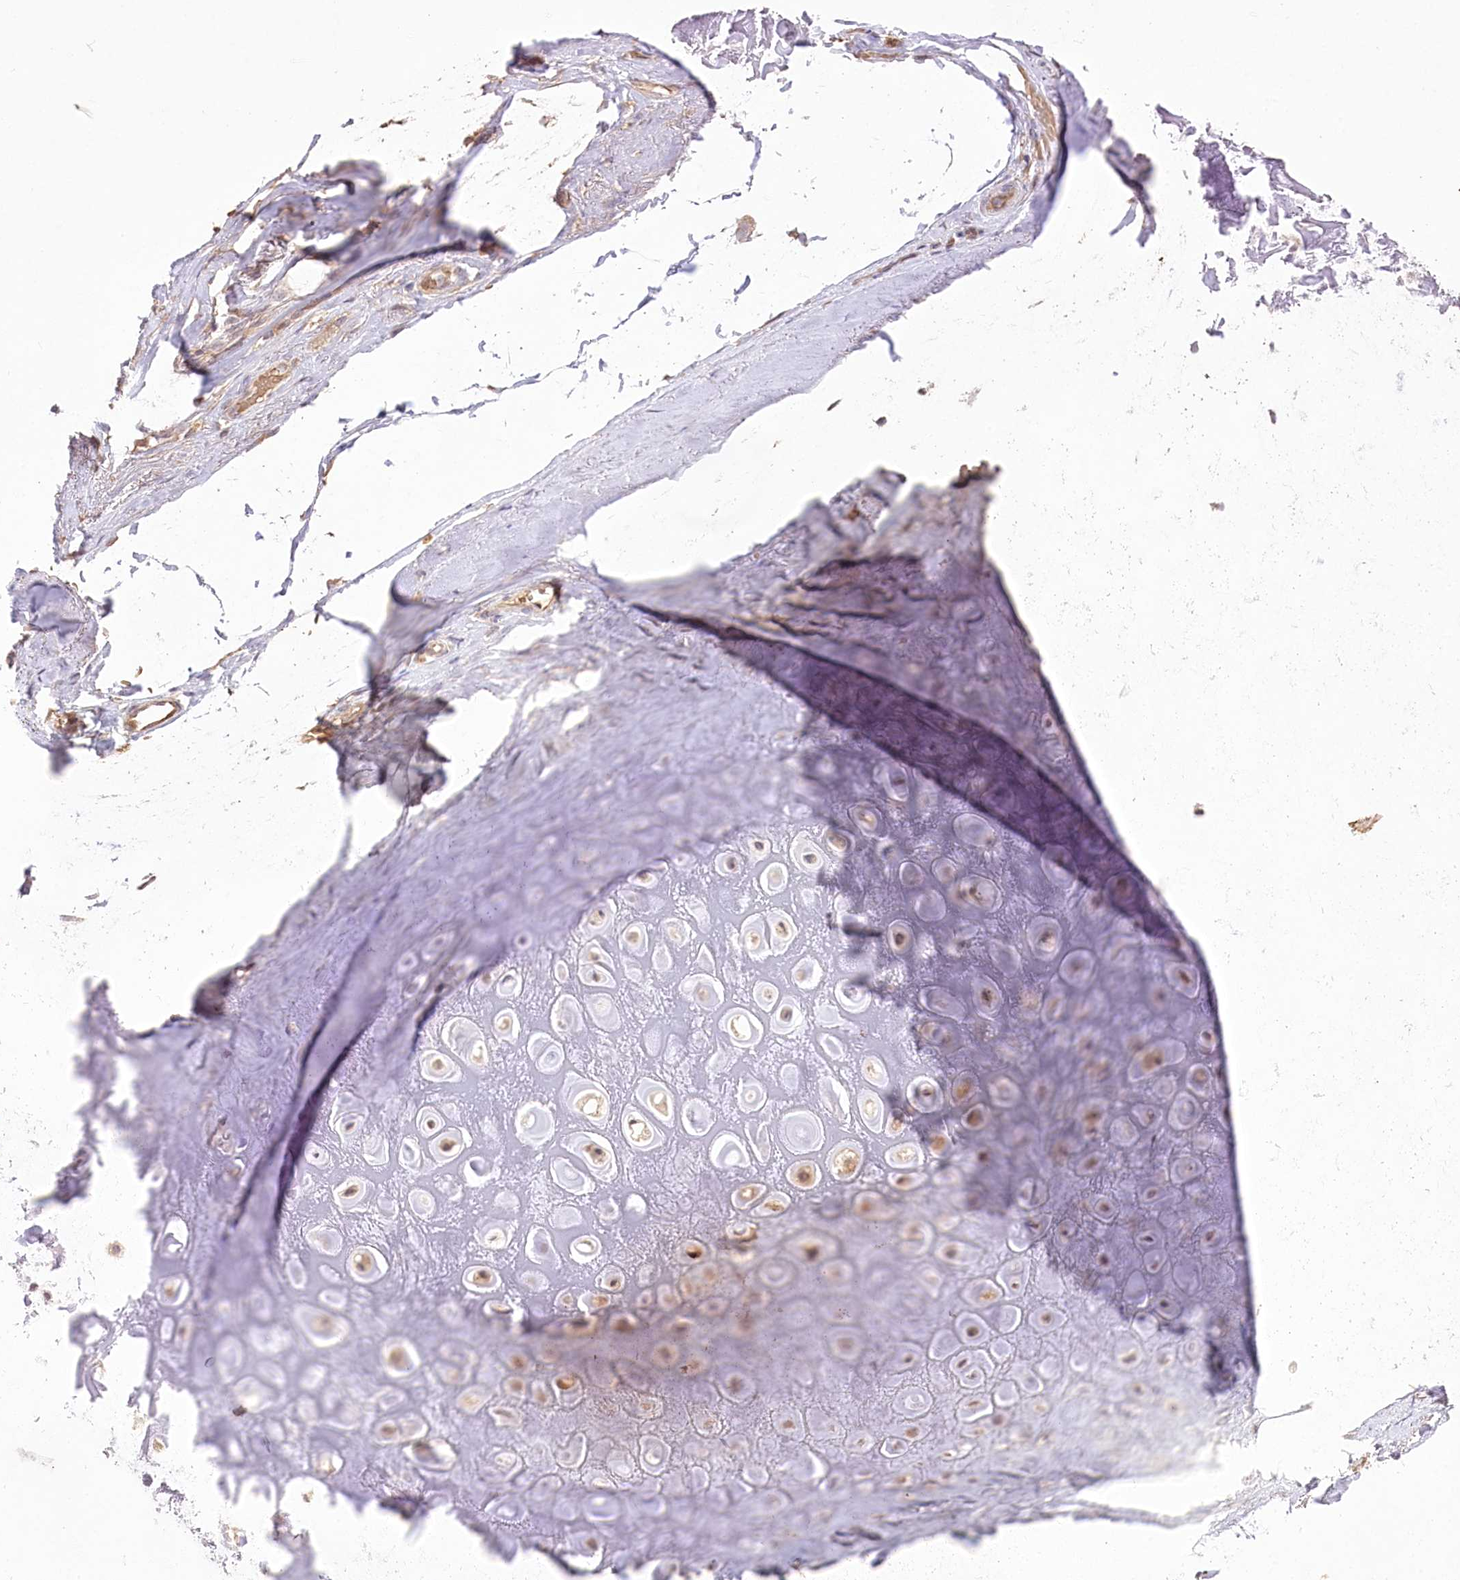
{"staining": {"intensity": "moderate", "quantity": "25%-75%", "location": "cytoplasmic/membranous,nuclear"}, "tissue": "adipose tissue", "cell_type": "Adipocytes", "image_type": "normal", "snomed": [{"axis": "morphology", "description": "Normal tissue, NOS"}, {"axis": "morphology", "description": "Basal cell carcinoma"}, {"axis": "topography", "description": "Skin"}], "caption": "Approximately 25%-75% of adipocytes in benign human adipose tissue exhibit moderate cytoplasmic/membranous,nuclear protein positivity as visualized by brown immunohistochemical staining.", "gene": "R3HDM2", "patient": {"sex": "female", "age": 89}}